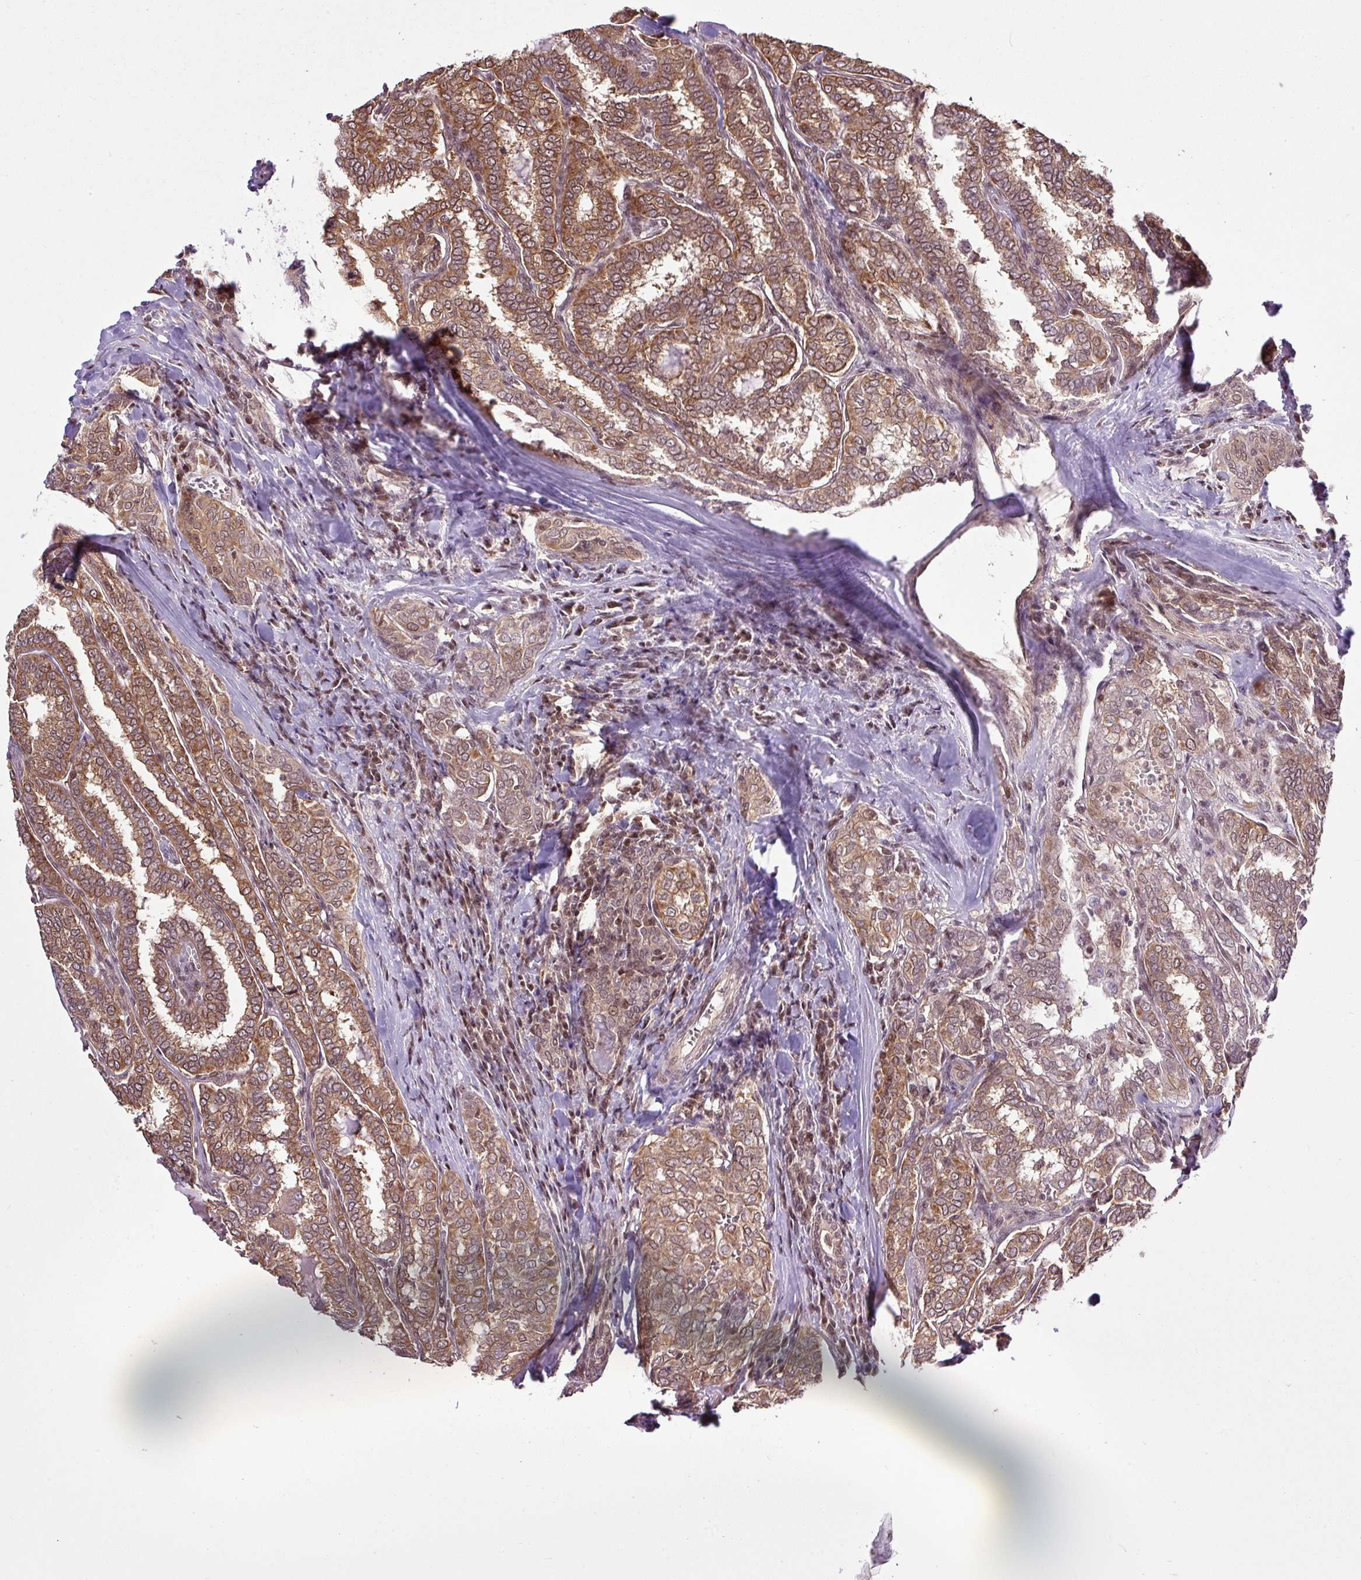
{"staining": {"intensity": "moderate", "quantity": ">75%", "location": "cytoplasmic/membranous,nuclear"}, "tissue": "thyroid cancer", "cell_type": "Tumor cells", "image_type": "cancer", "snomed": [{"axis": "morphology", "description": "Papillary adenocarcinoma, NOS"}, {"axis": "topography", "description": "Thyroid gland"}], "caption": "A medium amount of moderate cytoplasmic/membranous and nuclear staining is identified in about >75% of tumor cells in papillary adenocarcinoma (thyroid) tissue.", "gene": "ITPKC", "patient": {"sex": "female", "age": 30}}